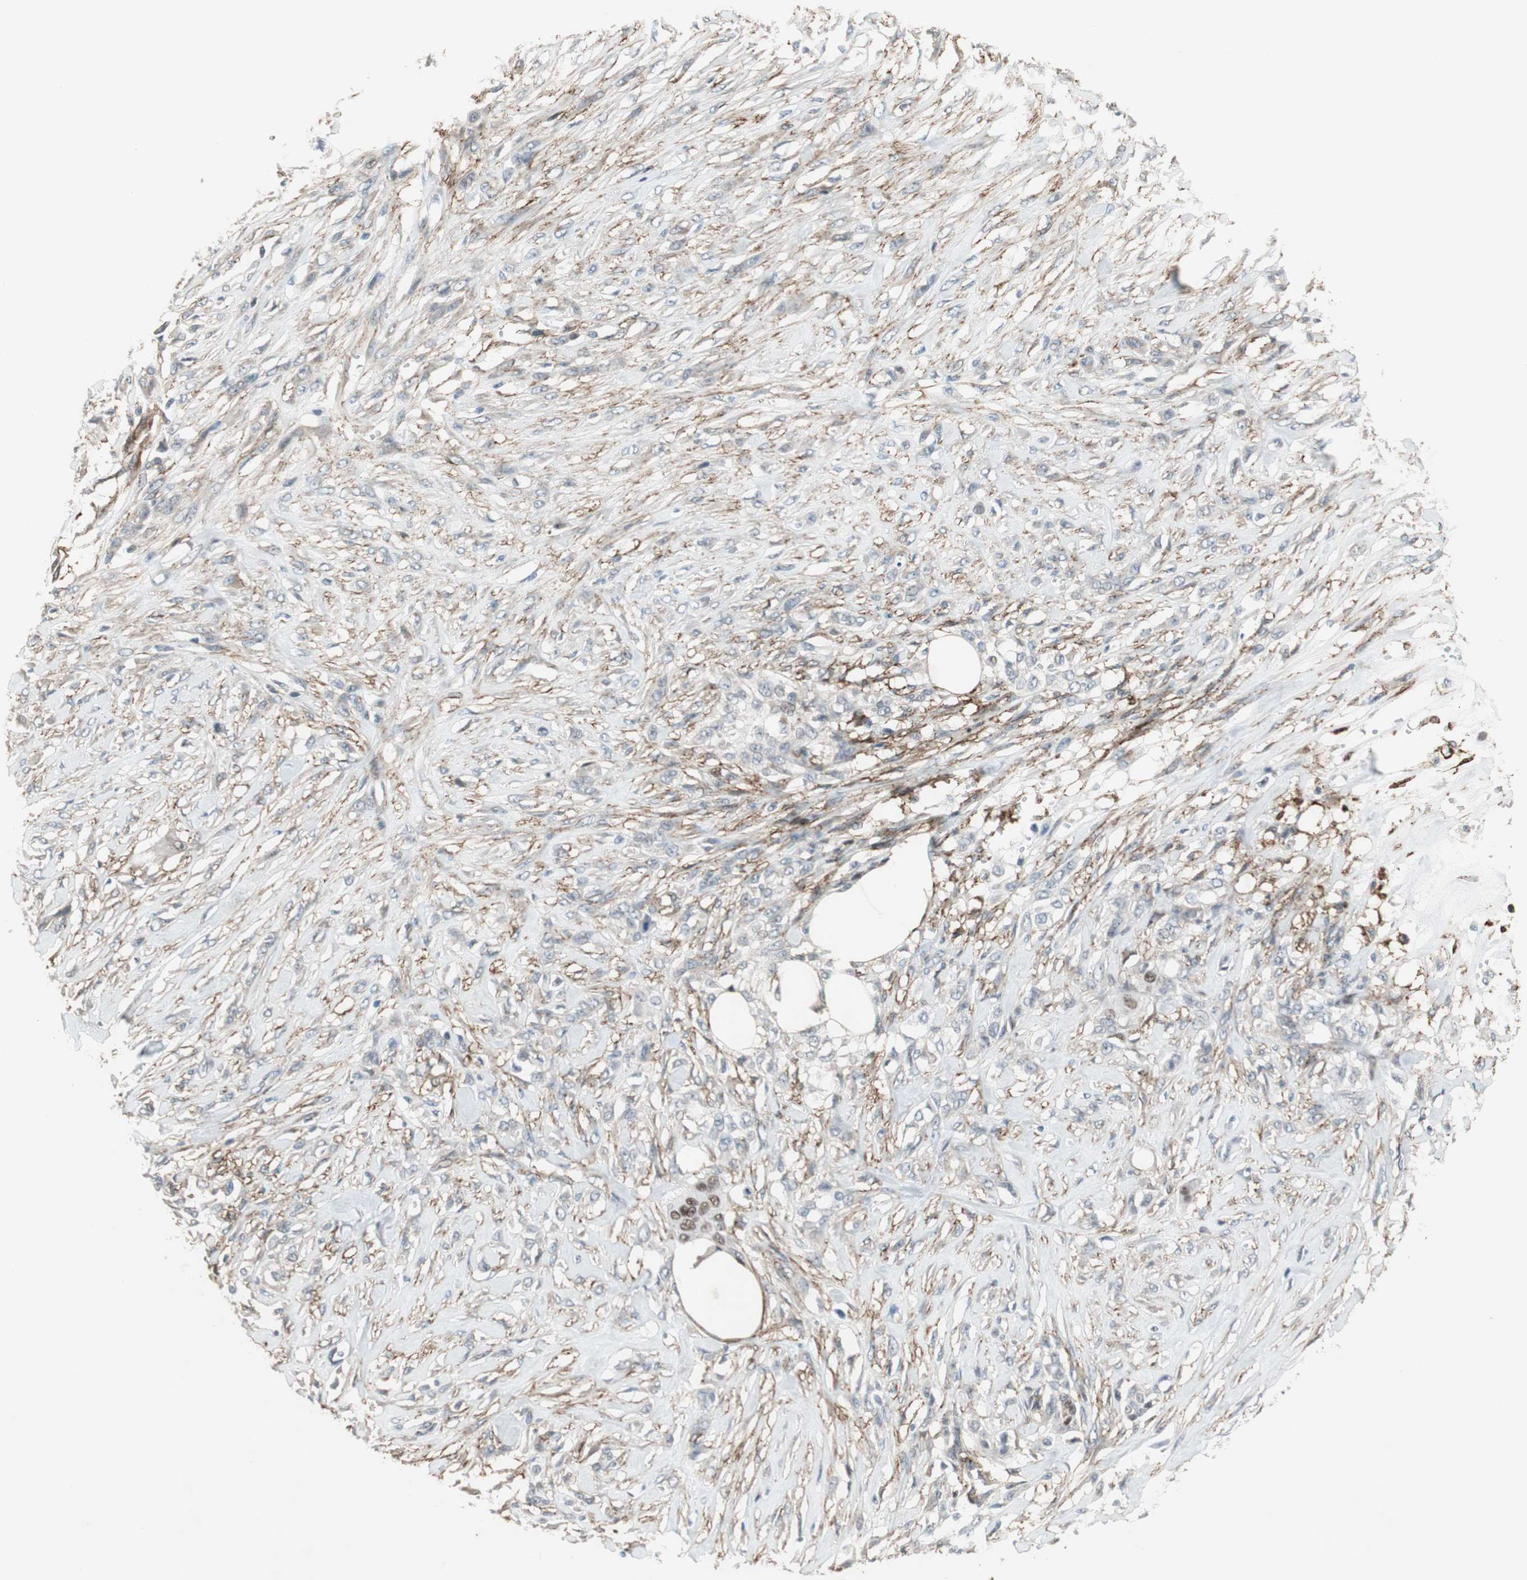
{"staining": {"intensity": "moderate", "quantity": "25%-75%", "location": "nuclear"}, "tissue": "skin cancer", "cell_type": "Tumor cells", "image_type": "cancer", "snomed": [{"axis": "morphology", "description": "Squamous cell carcinoma, NOS"}, {"axis": "topography", "description": "Skin"}], "caption": "High-power microscopy captured an immunohistochemistry photomicrograph of squamous cell carcinoma (skin), revealing moderate nuclear expression in approximately 25%-75% of tumor cells. (DAB = brown stain, brightfield microscopy at high magnification).", "gene": "GRHL1", "patient": {"sex": "female", "age": 59}}